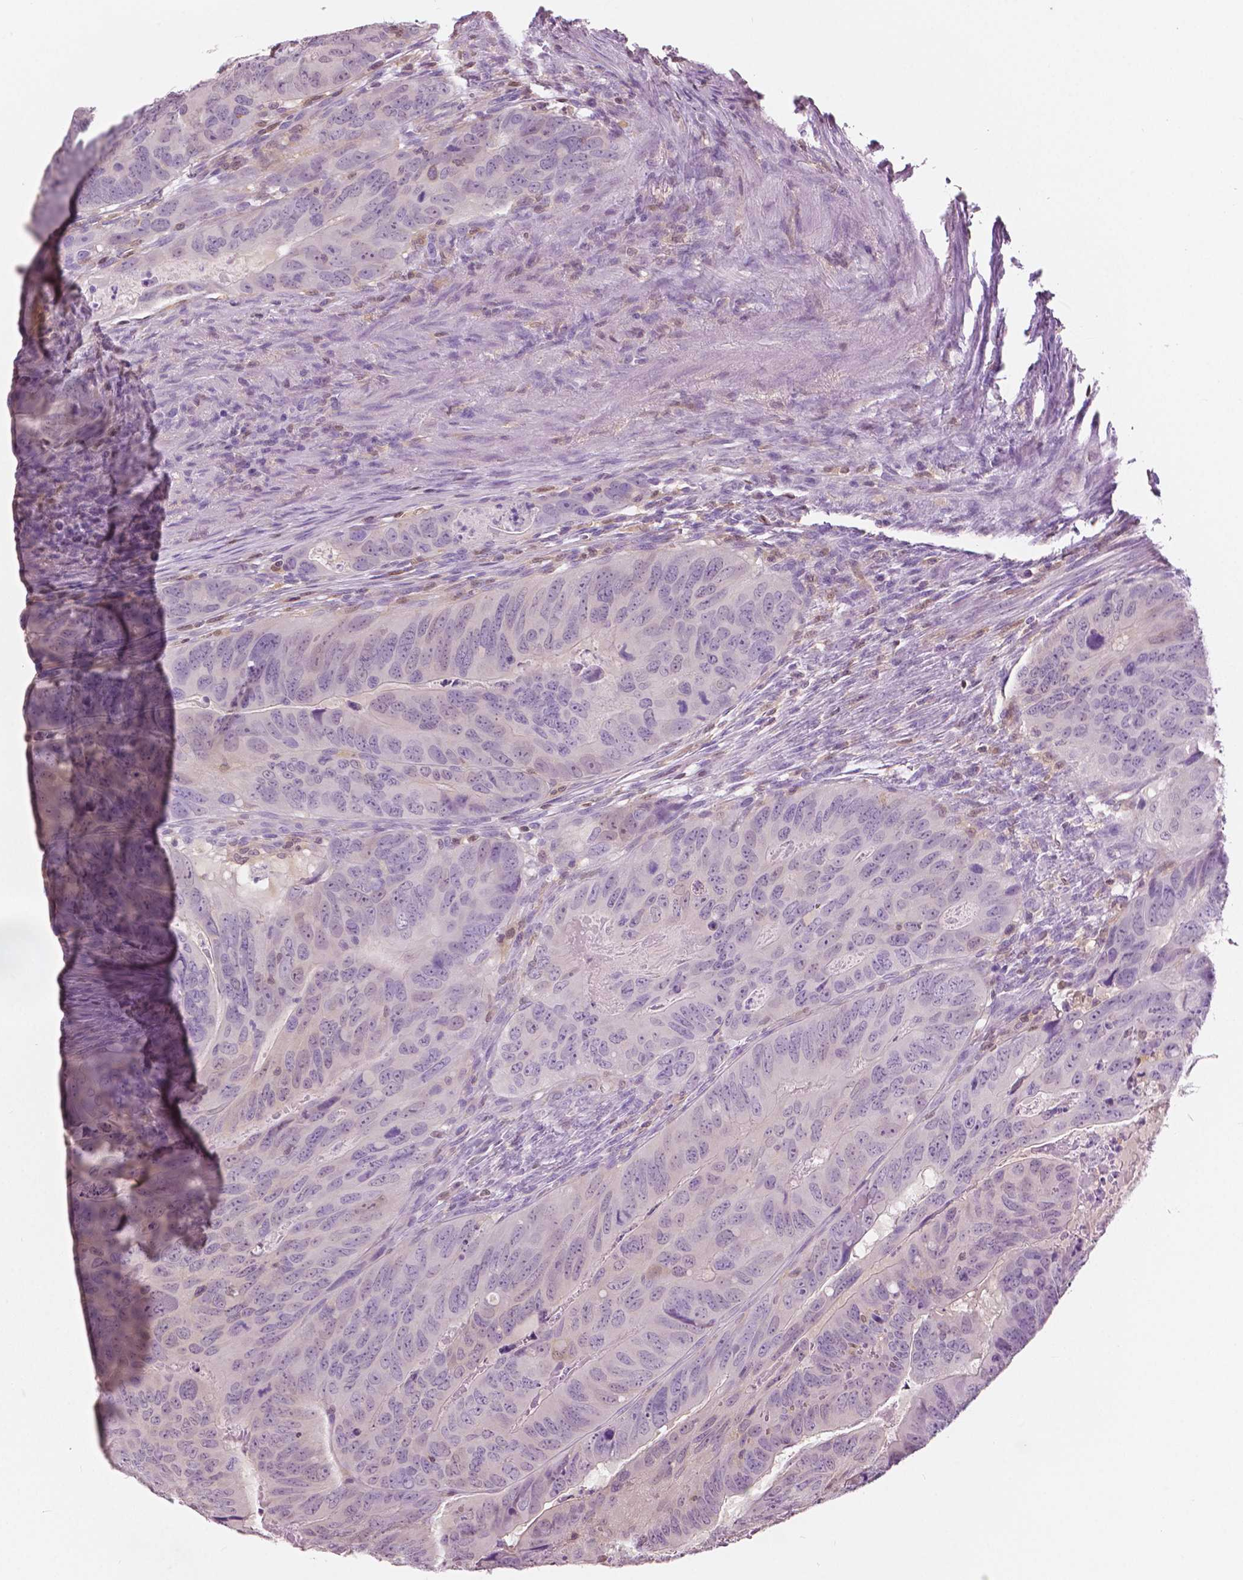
{"staining": {"intensity": "negative", "quantity": "none", "location": "none"}, "tissue": "colorectal cancer", "cell_type": "Tumor cells", "image_type": "cancer", "snomed": [{"axis": "morphology", "description": "Adenocarcinoma, NOS"}, {"axis": "topography", "description": "Colon"}], "caption": "The immunohistochemistry (IHC) photomicrograph has no significant positivity in tumor cells of adenocarcinoma (colorectal) tissue. Nuclei are stained in blue.", "gene": "GALM", "patient": {"sex": "male", "age": 79}}